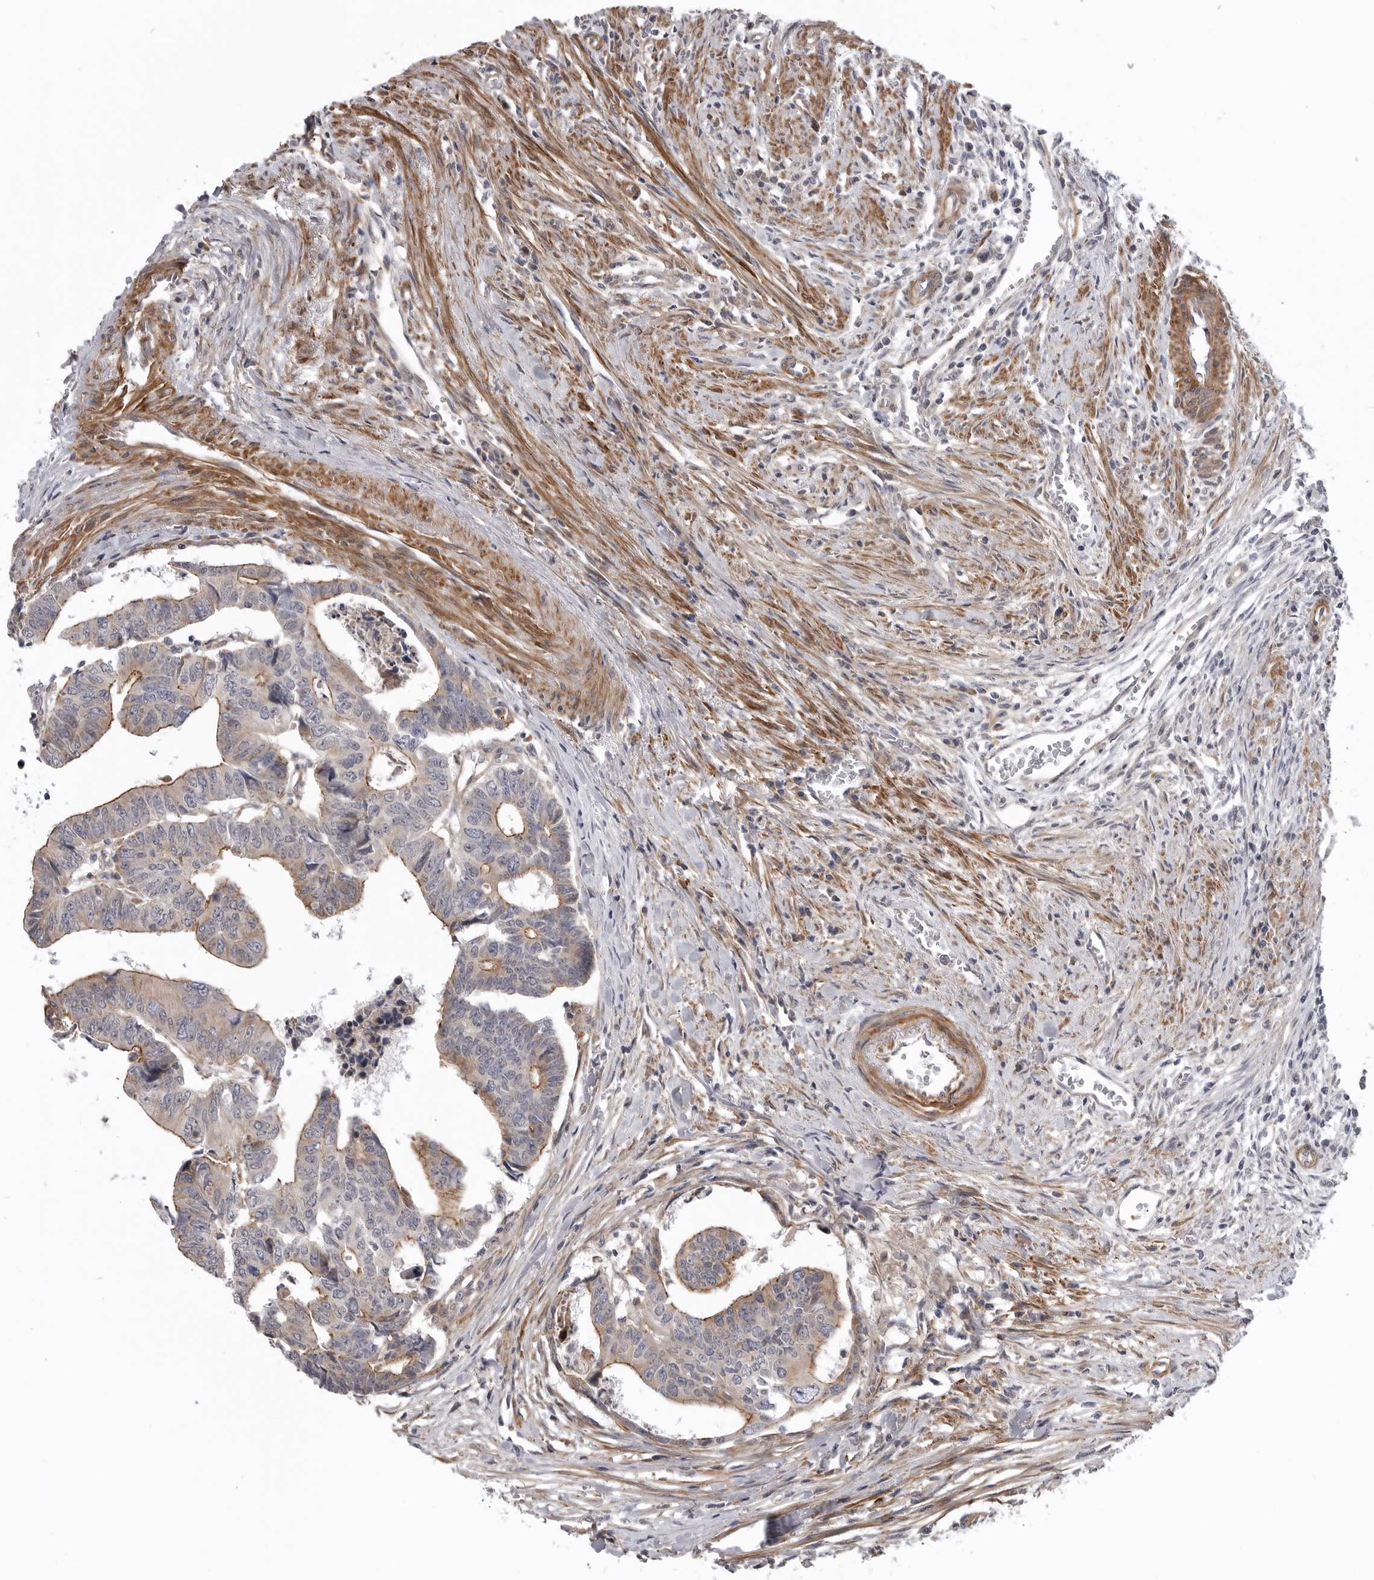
{"staining": {"intensity": "moderate", "quantity": "25%-75%", "location": "cytoplasmic/membranous"}, "tissue": "colorectal cancer", "cell_type": "Tumor cells", "image_type": "cancer", "snomed": [{"axis": "morphology", "description": "Adenocarcinoma, NOS"}, {"axis": "topography", "description": "Rectum"}], "caption": "Tumor cells show medium levels of moderate cytoplasmic/membranous expression in about 25%-75% of cells in colorectal adenocarcinoma.", "gene": "SCP2", "patient": {"sex": "female", "age": 65}}